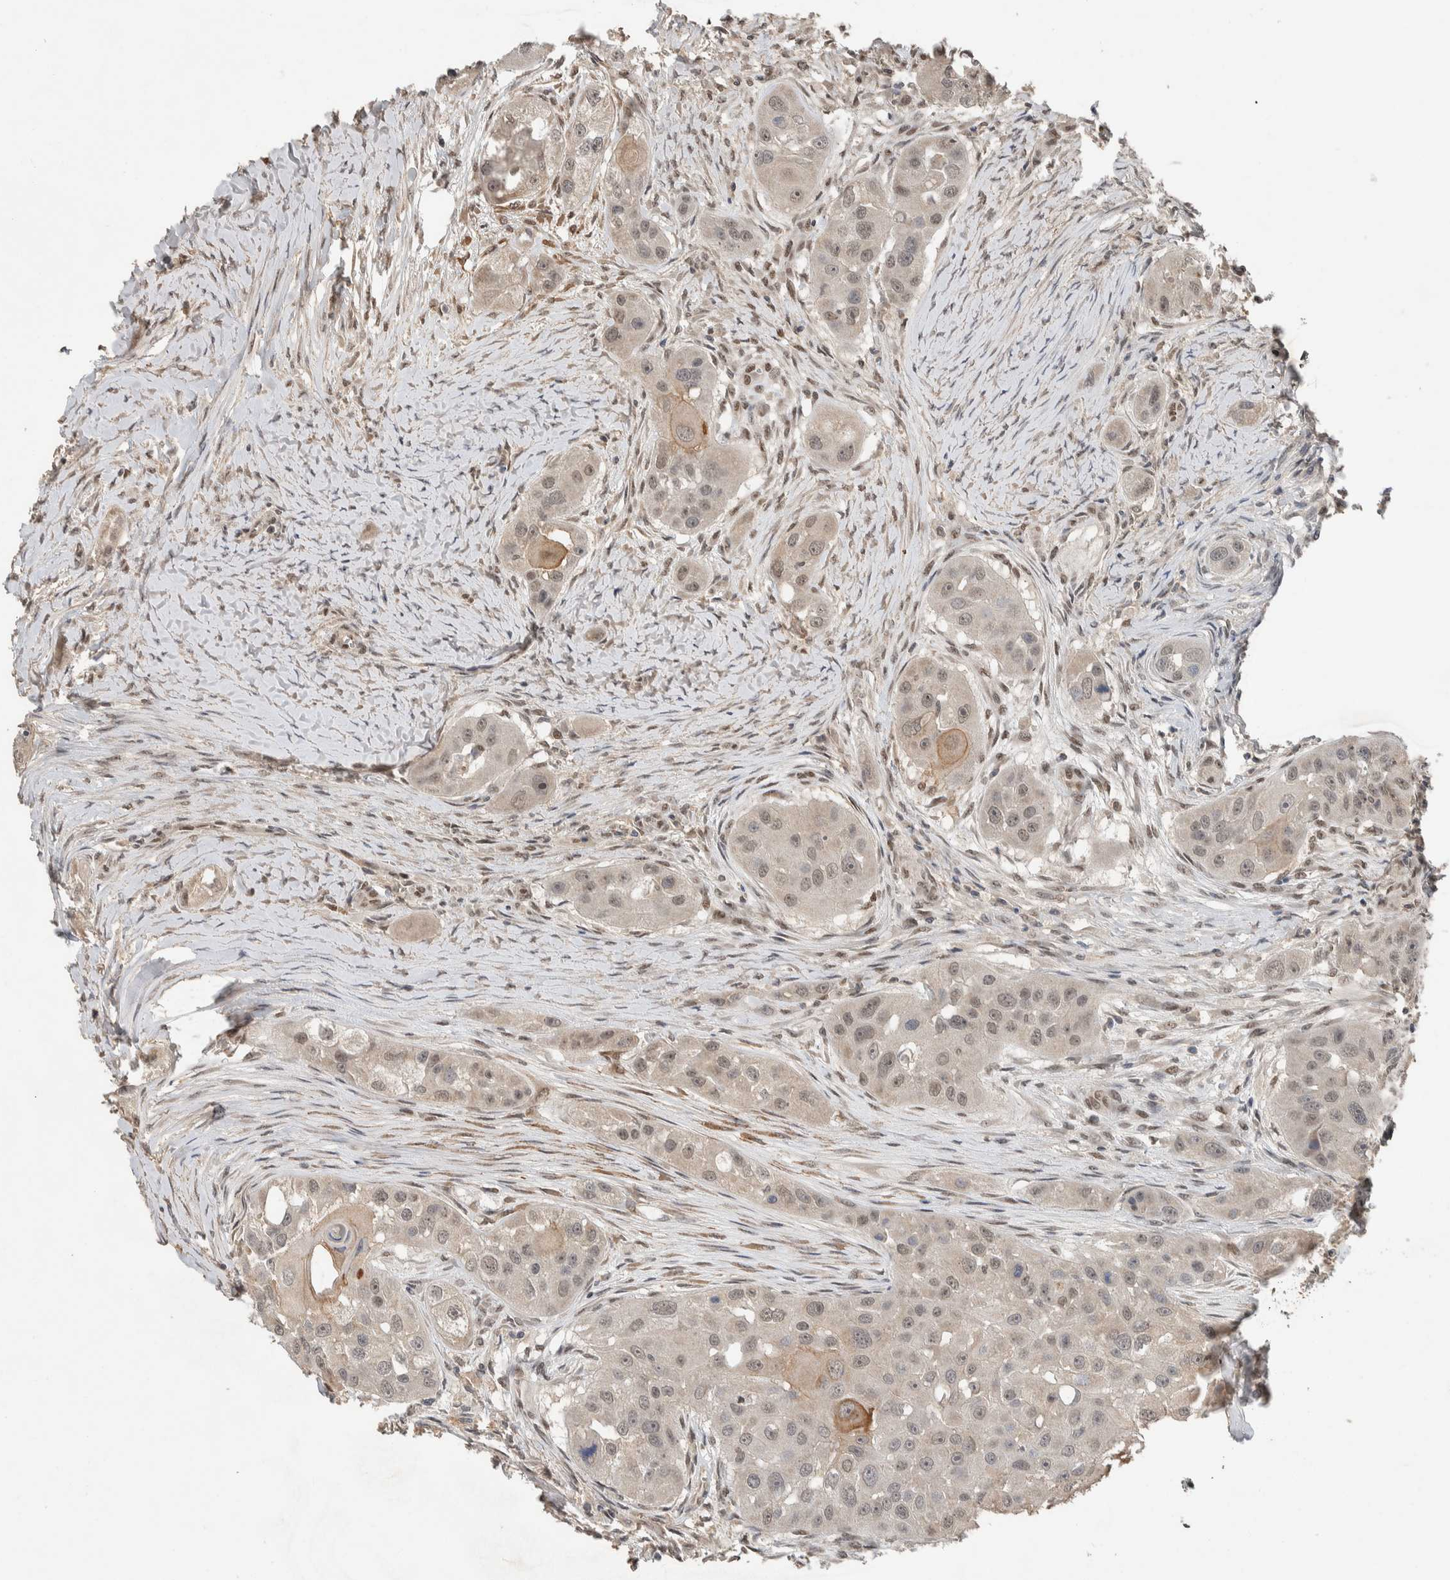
{"staining": {"intensity": "weak", "quantity": ">75%", "location": "nuclear"}, "tissue": "head and neck cancer", "cell_type": "Tumor cells", "image_type": "cancer", "snomed": [{"axis": "morphology", "description": "Normal tissue, NOS"}, {"axis": "morphology", "description": "Squamous cell carcinoma, NOS"}, {"axis": "topography", "description": "Skeletal muscle"}, {"axis": "topography", "description": "Head-Neck"}], "caption": "Immunohistochemical staining of human head and neck squamous cell carcinoma reveals low levels of weak nuclear positivity in about >75% of tumor cells.", "gene": "CYSRT1", "patient": {"sex": "male", "age": 51}}